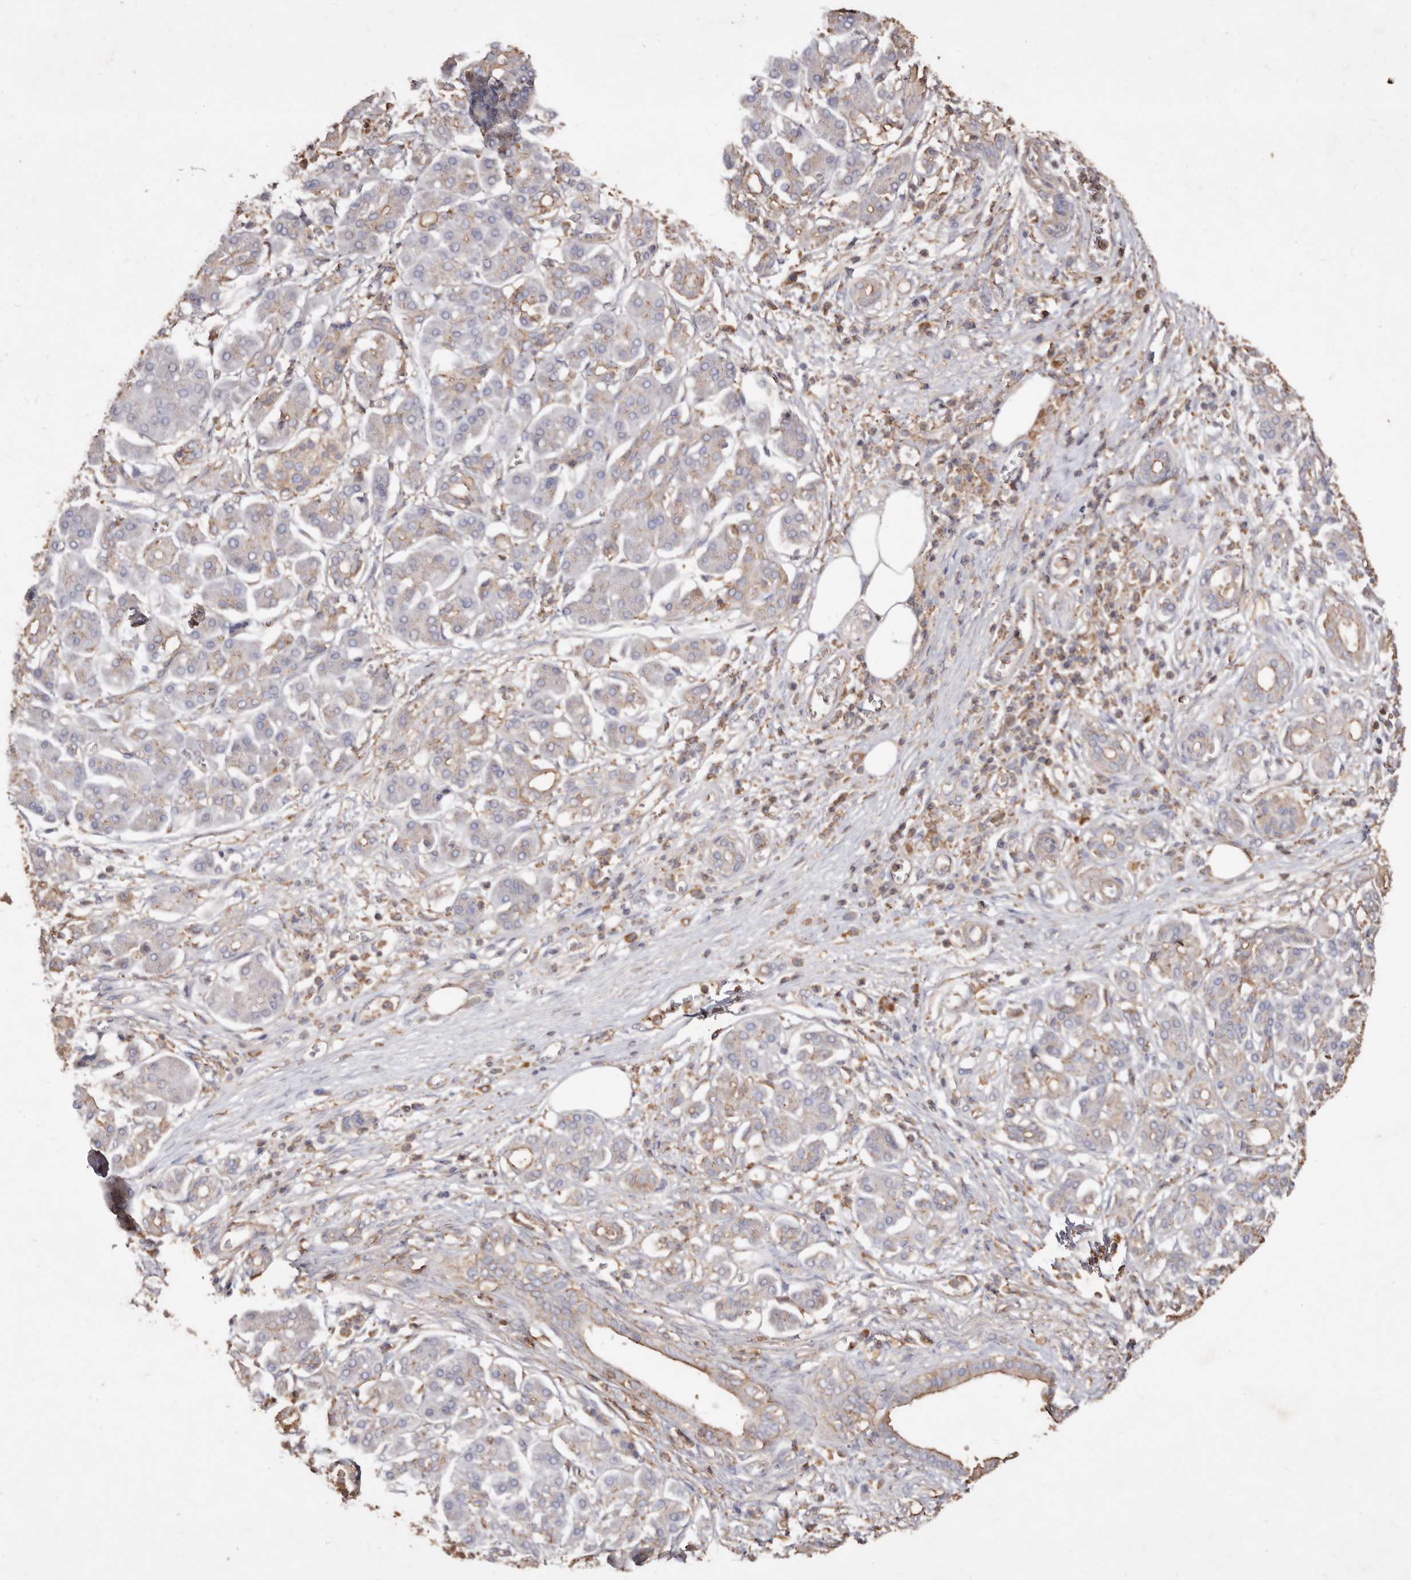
{"staining": {"intensity": "moderate", "quantity": "25%-75%", "location": "cytoplasmic/membranous"}, "tissue": "pancreatic cancer", "cell_type": "Tumor cells", "image_type": "cancer", "snomed": [{"axis": "morphology", "description": "Adenocarcinoma, NOS"}, {"axis": "topography", "description": "Pancreas"}], "caption": "Adenocarcinoma (pancreatic) stained for a protein displays moderate cytoplasmic/membranous positivity in tumor cells. The staining was performed using DAB (3,3'-diaminobenzidine) to visualize the protein expression in brown, while the nuclei were stained in blue with hematoxylin (Magnification: 20x).", "gene": "COQ8B", "patient": {"sex": "male", "age": 78}}